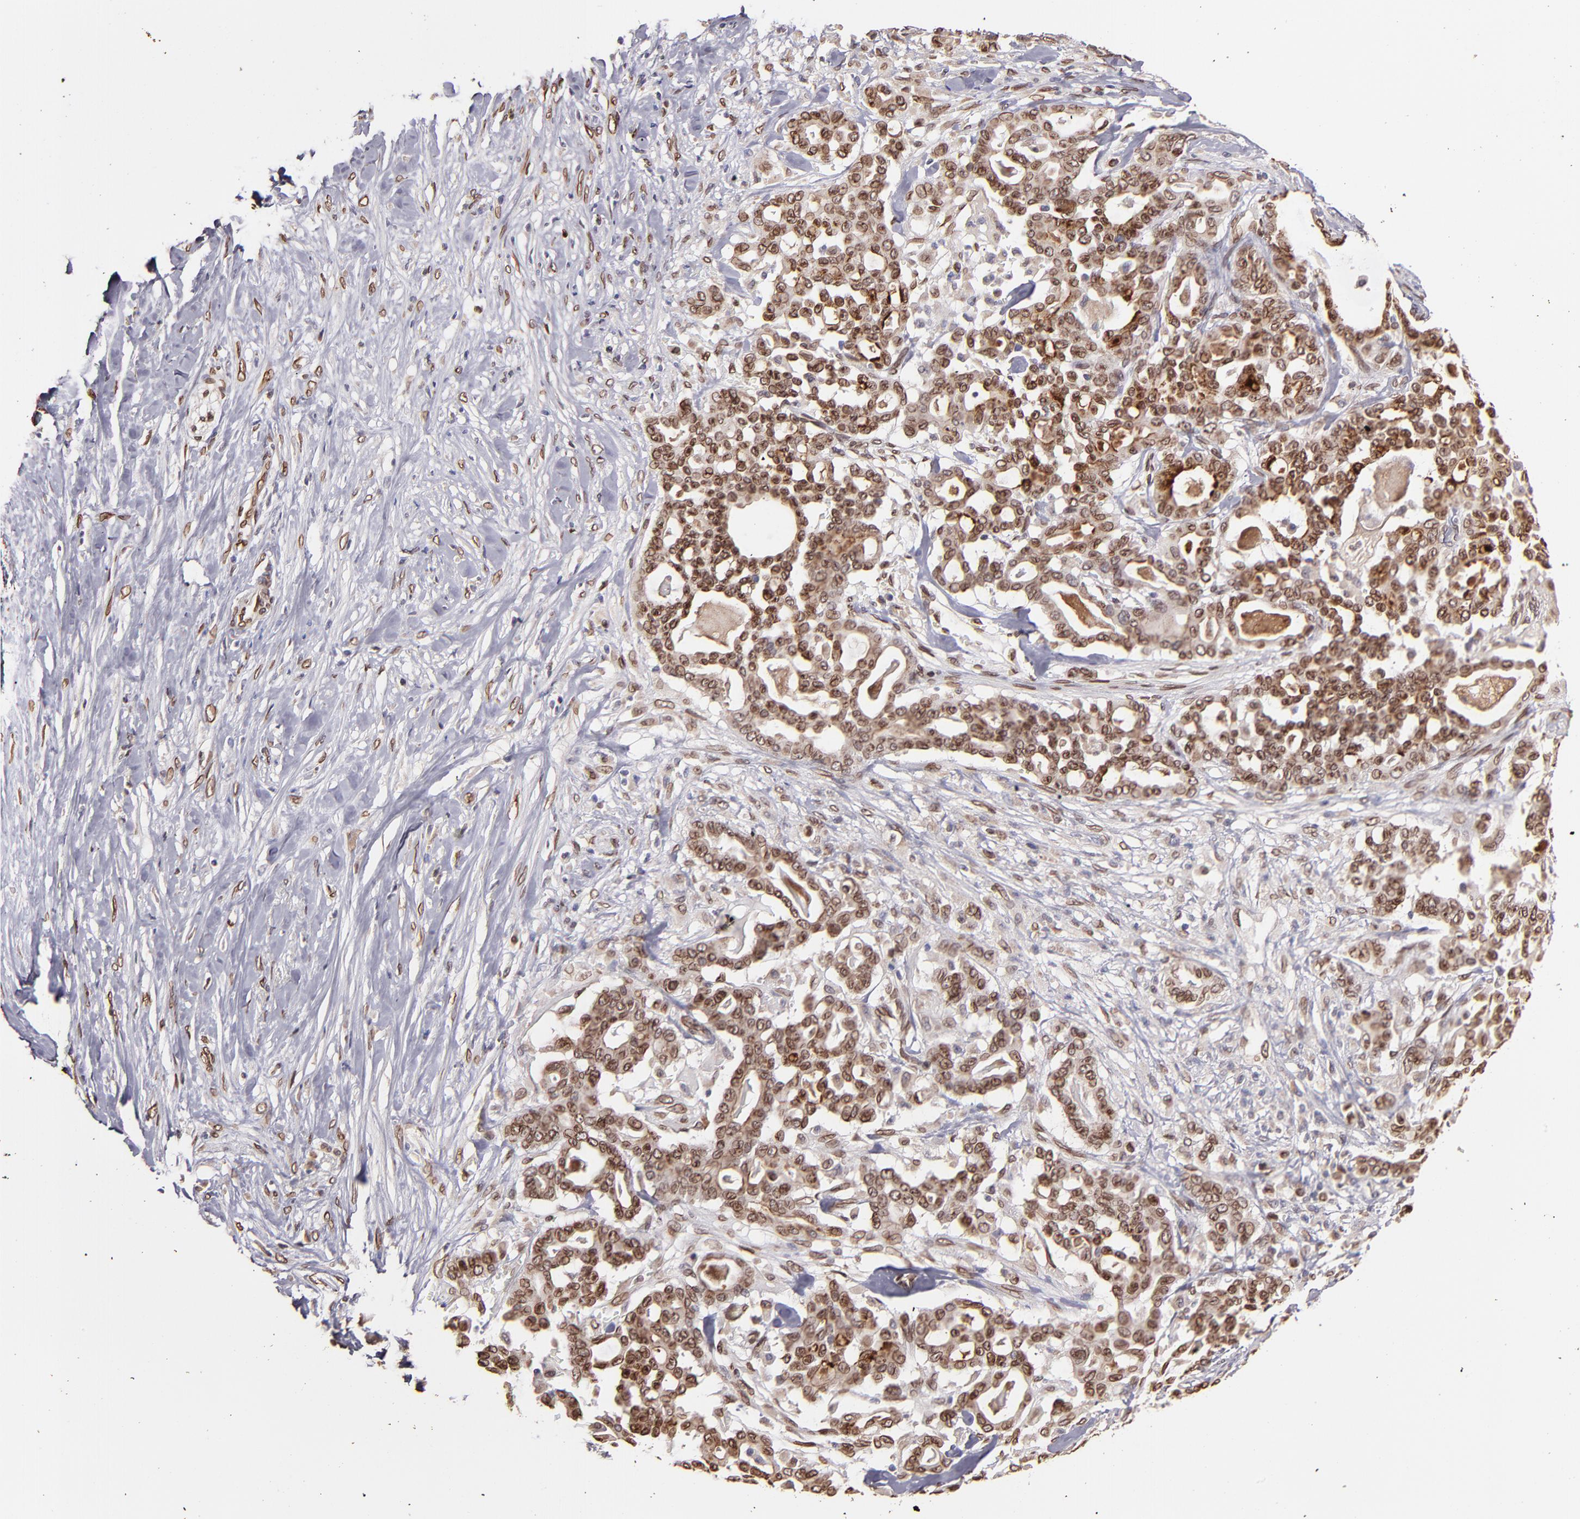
{"staining": {"intensity": "moderate", "quantity": ">75%", "location": "cytoplasmic/membranous,nuclear"}, "tissue": "pancreatic cancer", "cell_type": "Tumor cells", "image_type": "cancer", "snomed": [{"axis": "morphology", "description": "Adenocarcinoma, NOS"}, {"axis": "topography", "description": "Pancreas"}], "caption": "IHC staining of pancreatic cancer (adenocarcinoma), which demonstrates medium levels of moderate cytoplasmic/membranous and nuclear staining in about >75% of tumor cells indicating moderate cytoplasmic/membranous and nuclear protein positivity. The staining was performed using DAB (3,3'-diaminobenzidine) (brown) for protein detection and nuclei were counterstained in hematoxylin (blue).", "gene": "PUM3", "patient": {"sex": "male", "age": 63}}